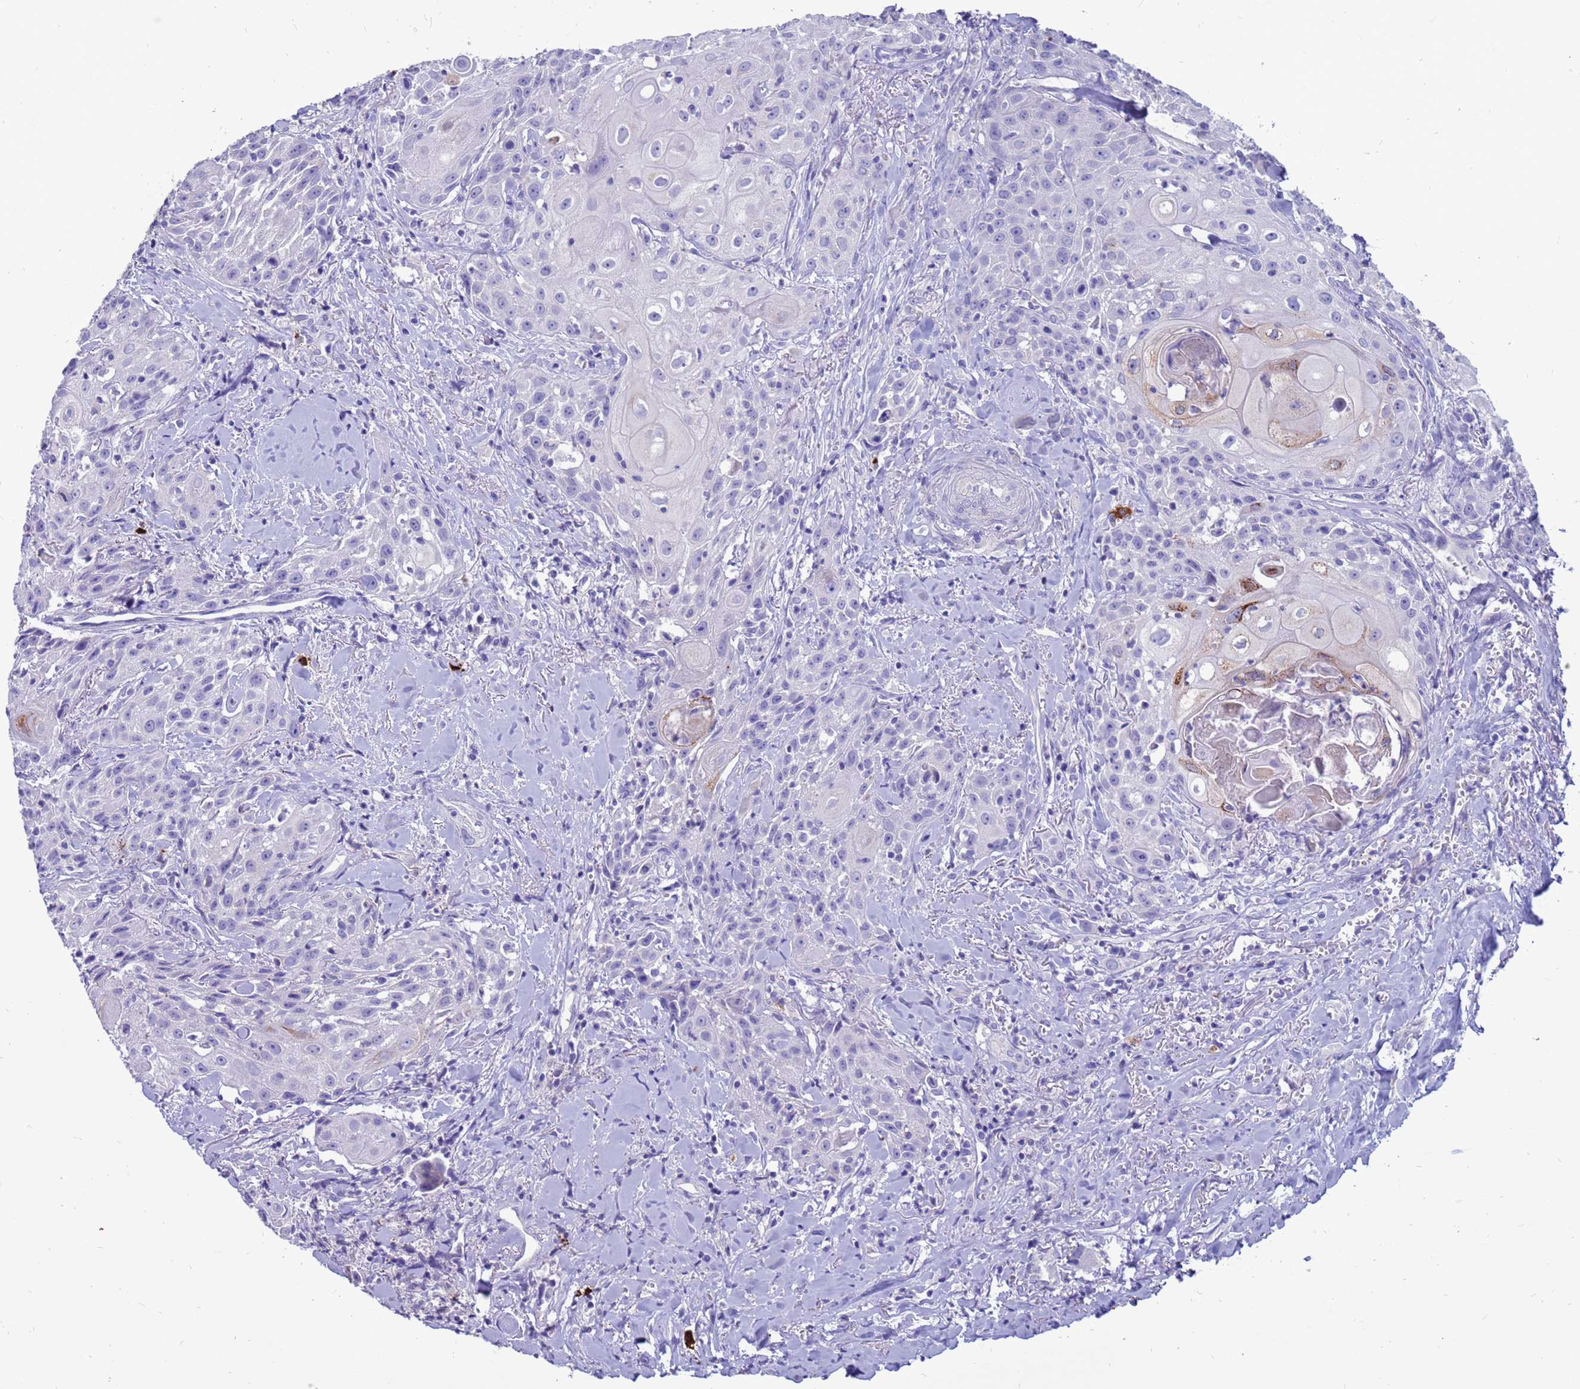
{"staining": {"intensity": "negative", "quantity": "none", "location": "none"}, "tissue": "head and neck cancer", "cell_type": "Tumor cells", "image_type": "cancer", "snomed": [{"axis": "morphology", "description": "Squamous cell carcinoma, NOS"}, {"axis": "topography", "description": "Oral tissue"}, {"axis": "topography", "description": "Head-Neck"}], "caption": "Immunohistochemical staining of head and neck cancer (squamous cell carcinoma) reveals no significant staining in tumor cells.", "gene": "PDE10A", "patient": {"sex": "female", "age": 82}}